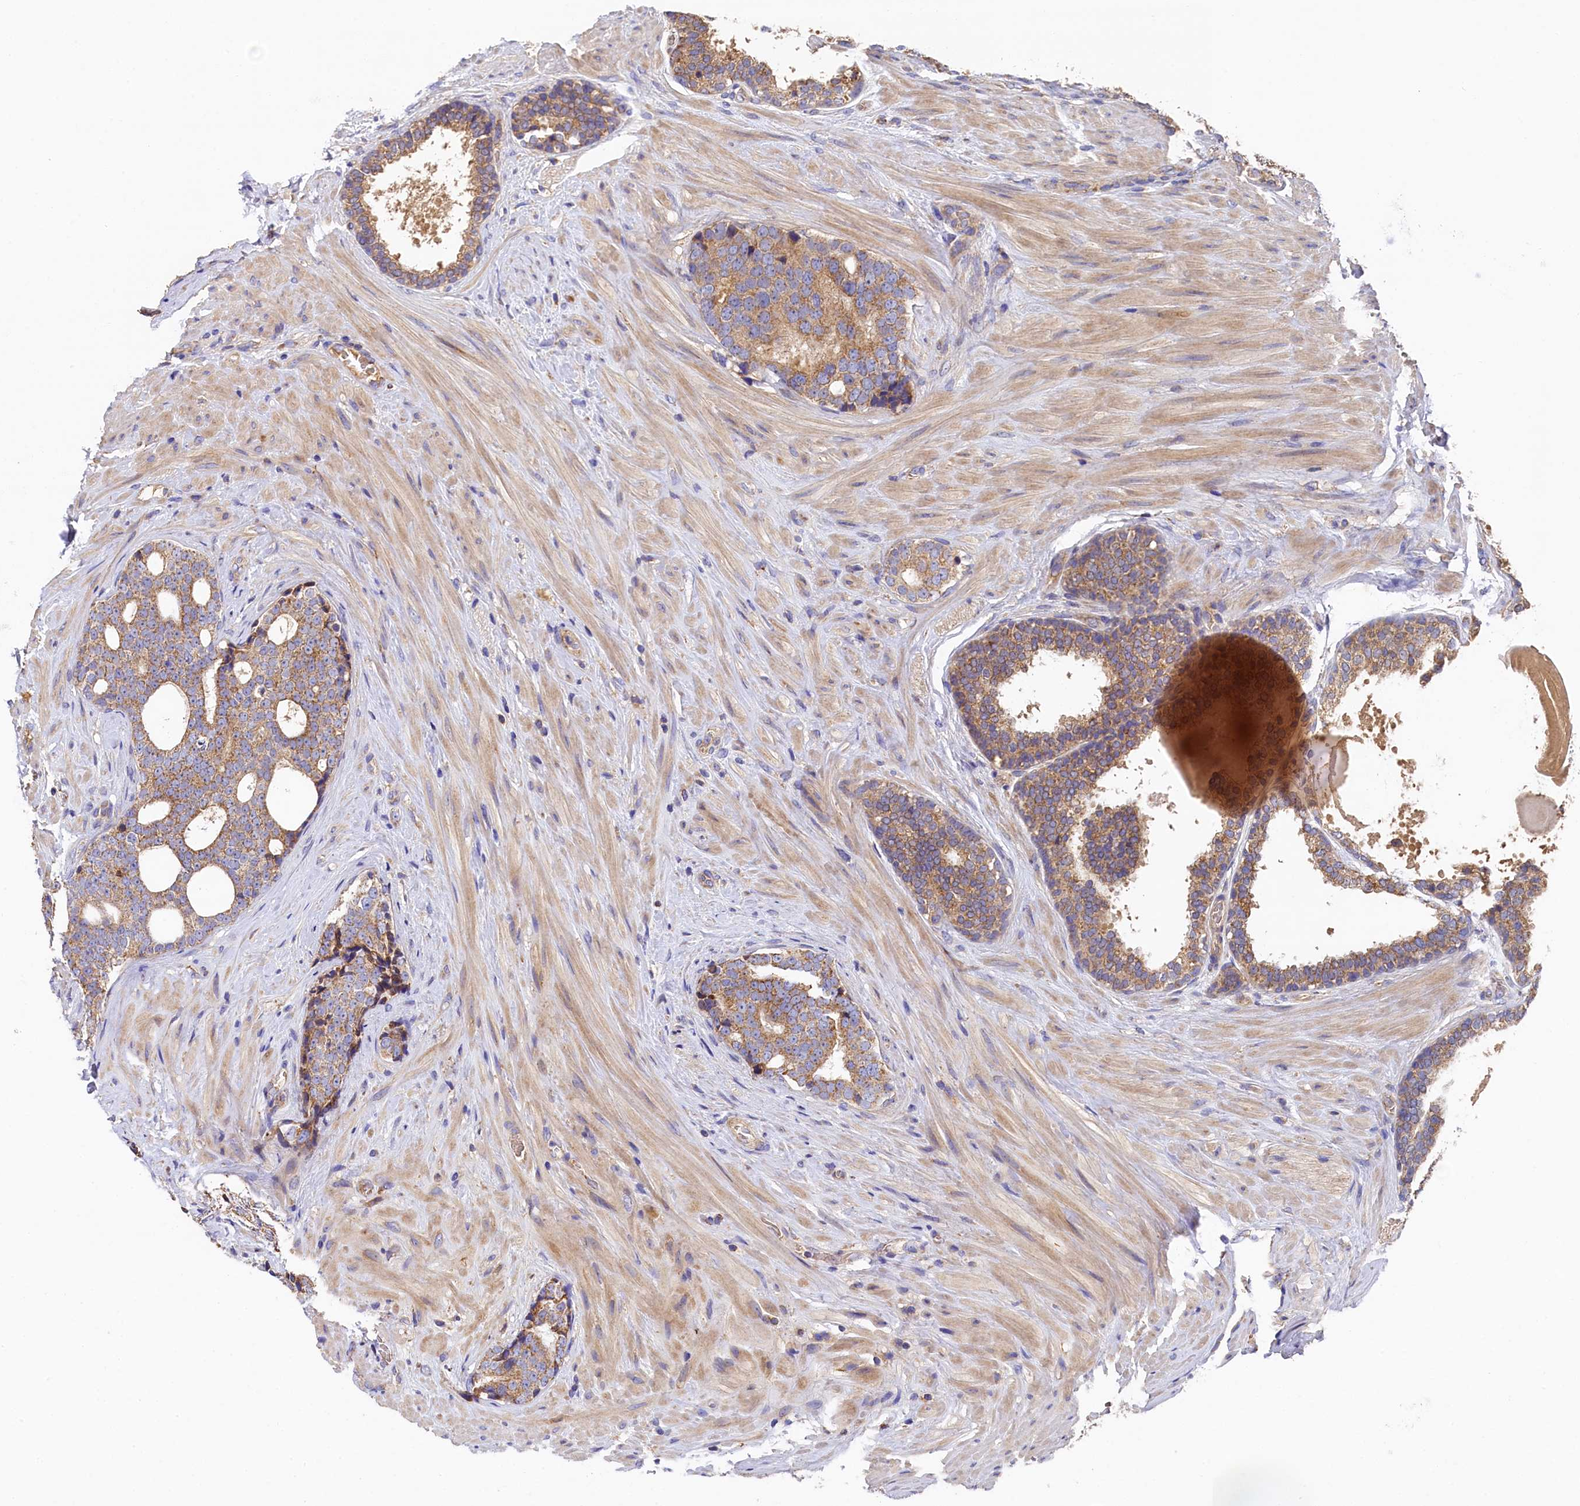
{"staining": {"intensity": "moderate", "quantity": ">75%", "location": "cytoplasmic/membranous"}, "tissue": "prostate cancer", "cell_type": "Tumor cells", "image_type": "cancer", "snomed": [{"axis": "morphology", "description": "Adenocarcinoma, High grade"}, {"axis": "topography", "description": "Prostate"}], "caption": "Immunohistochemistry (IHC) of prostate adenocarcinoma (high-grade) exhibits medium levels of moderate cytoplasmic/membranous staining in approximately >75% of tumor cells. The protein is stained brown, and the nuclei are stained in blue (DAB IHC with brightfield microscopy, high magnification).", "gene": "SEC31B", "patient": {"sex": "male", "age": 56}}